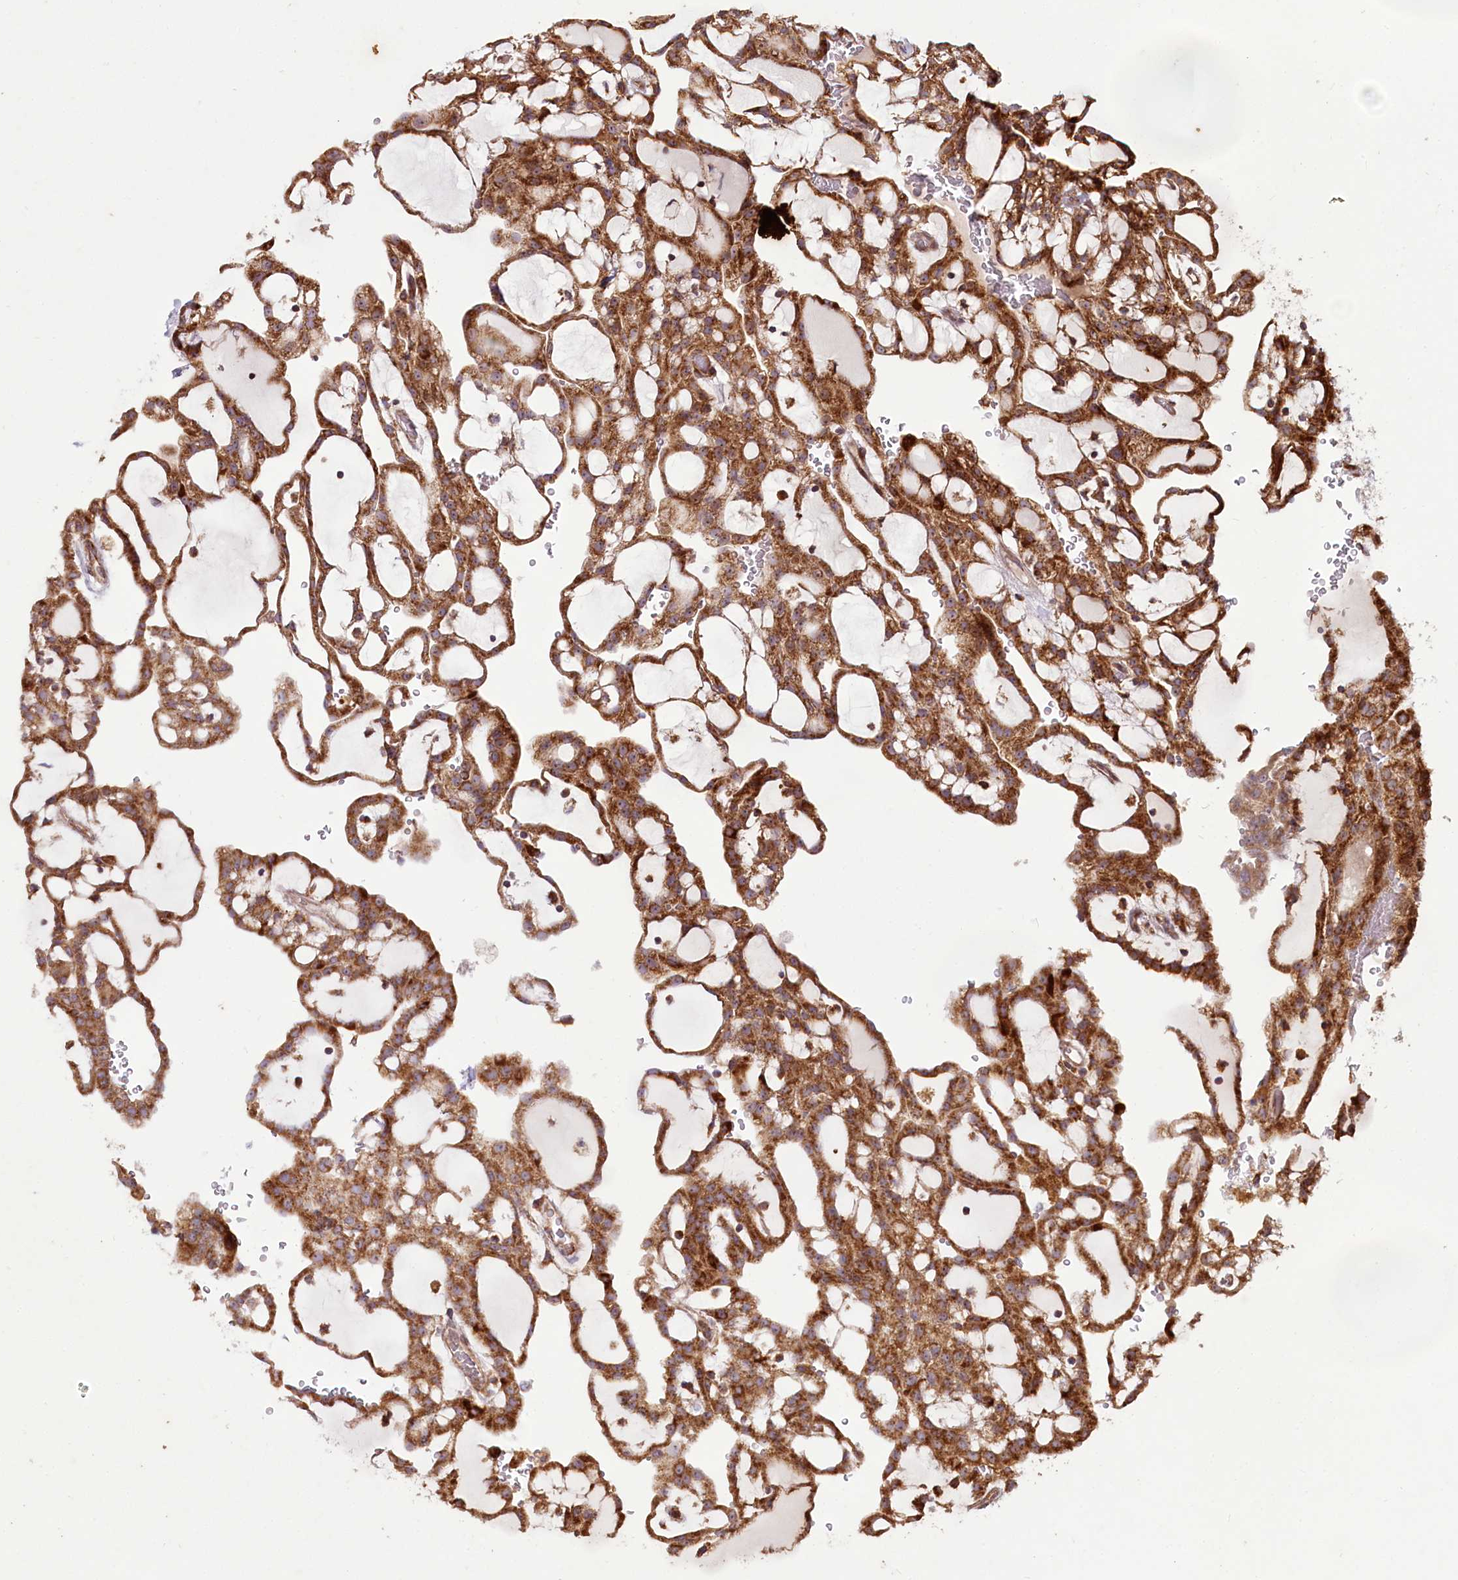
{"staining": {"intensity": "strong", "quantity": ">75%", "location": "cytoplasmic/membranous"}, "tissue": "renal cancer", "cell_type": "Tumor cells", "image_type": "cancer", "snomed": [{"axis": "morphology", "description": "Adenocarcinoma, NOS"}, {"axis": "topography", "description": "Kidney"}], "caption": "A high-resolution micrograph shows immunohistochemistry staining of renal adenocarcinoma, which displays strong cytoplasmic/membranous staining in about >75% of tumor cells. (Stains: DAB in brown, nuclei in blue, Microscopy: brightfield microscopy at high magnification).", "gene": "RAB7A", "patient": {"sex": "male", "age": 63}}